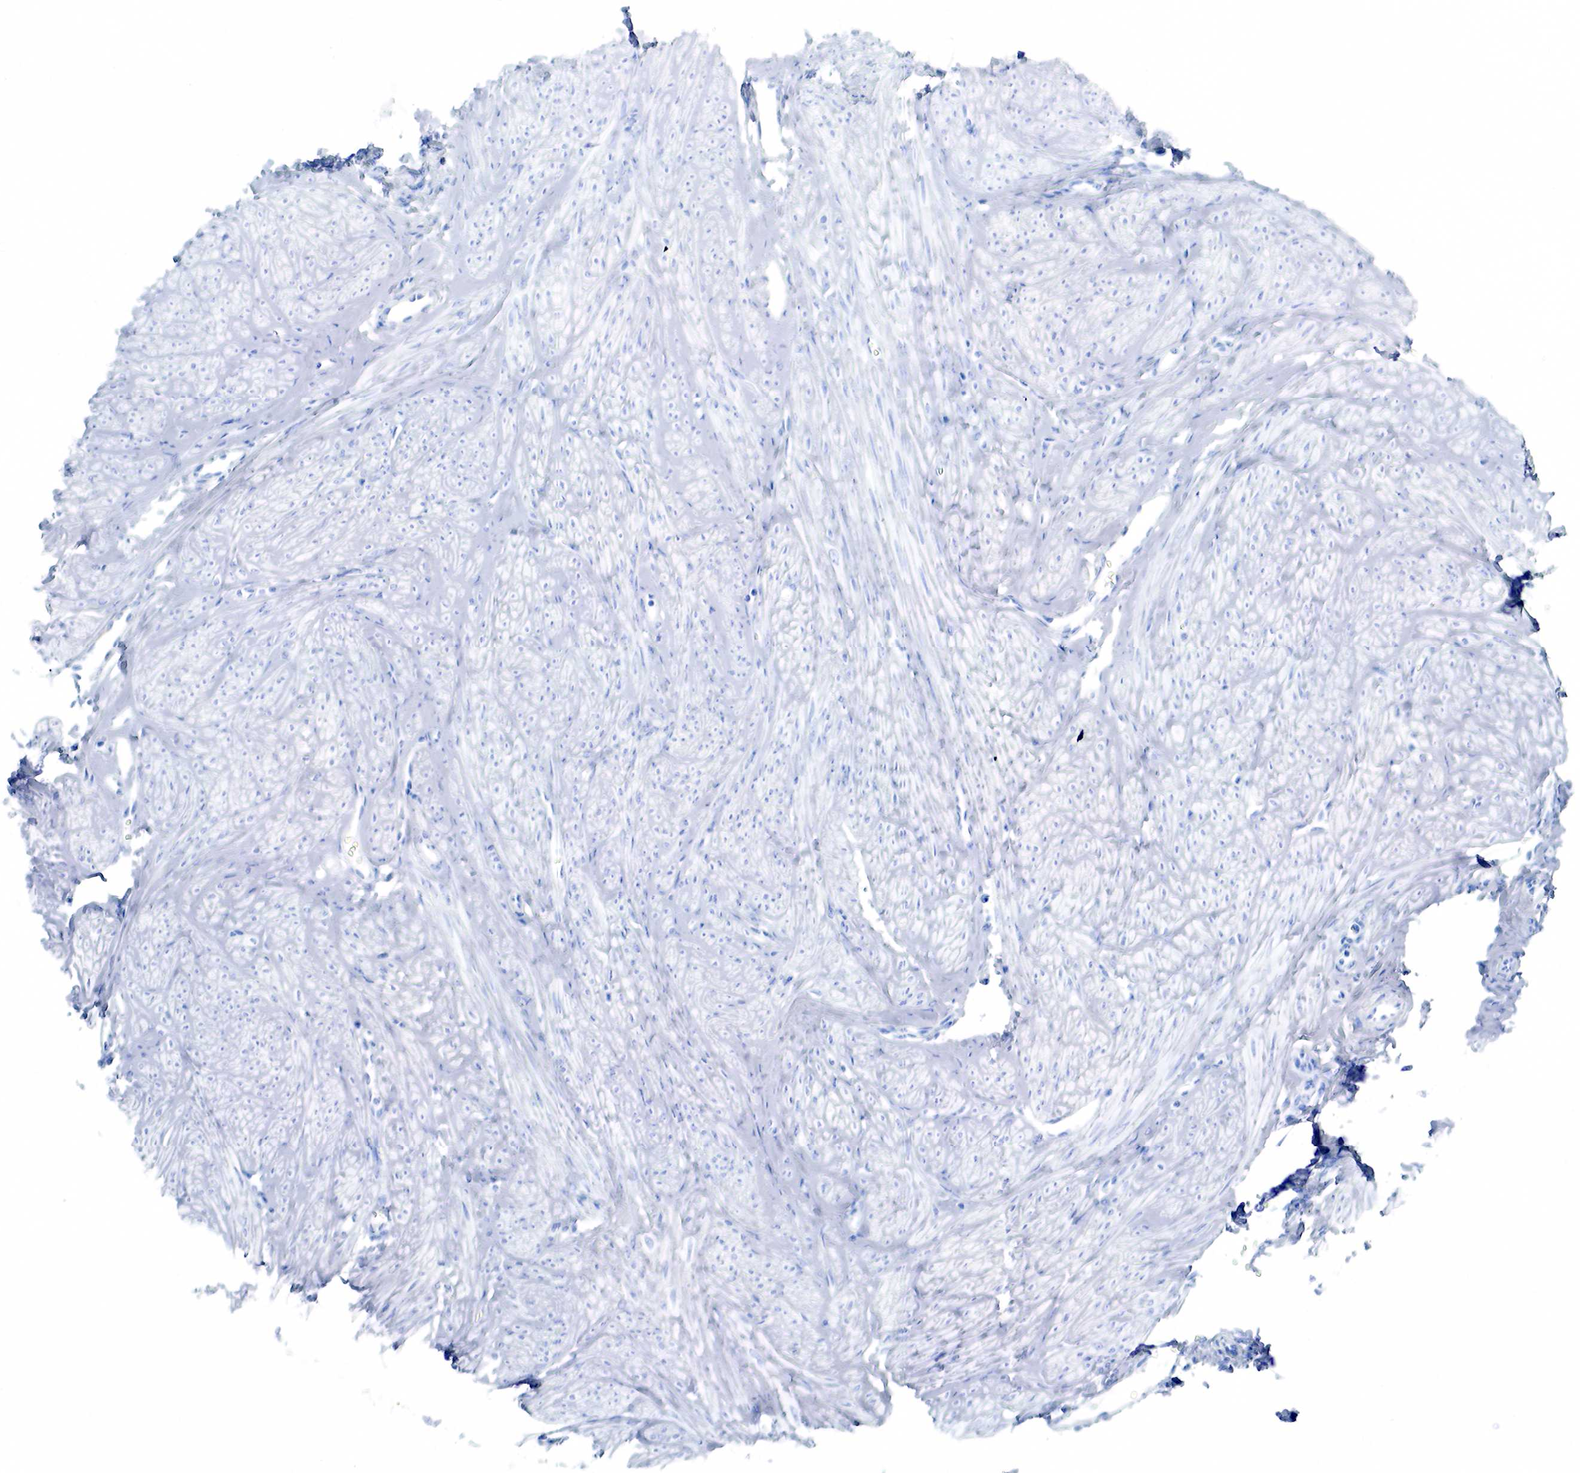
{"staining": {"intensity": "negative", "quantity": "none", "location": "none"}, "tissue": "smooth muscle", "cell_type": "Smooth muscle cells", "image_type": "normal", "snomed": [{"axis": "morphology", "description": "Normal tissue, NOS"}, {"axis": "topography", "description": "Uterus"}], "caption": "This image is of normal smooth muscle stained with immunohistochemistry to label a protein in brown with the nuclei are counter-stained blue. There is no positivity in smooth muscle cells. The staining is performed using DAB (3,3'-diaminobenzidine) brown chromogen with nuclei counter-stained in using hematoxylin.", "gene": "KRT7", "patient": {"sex": "female", "age": 45}}